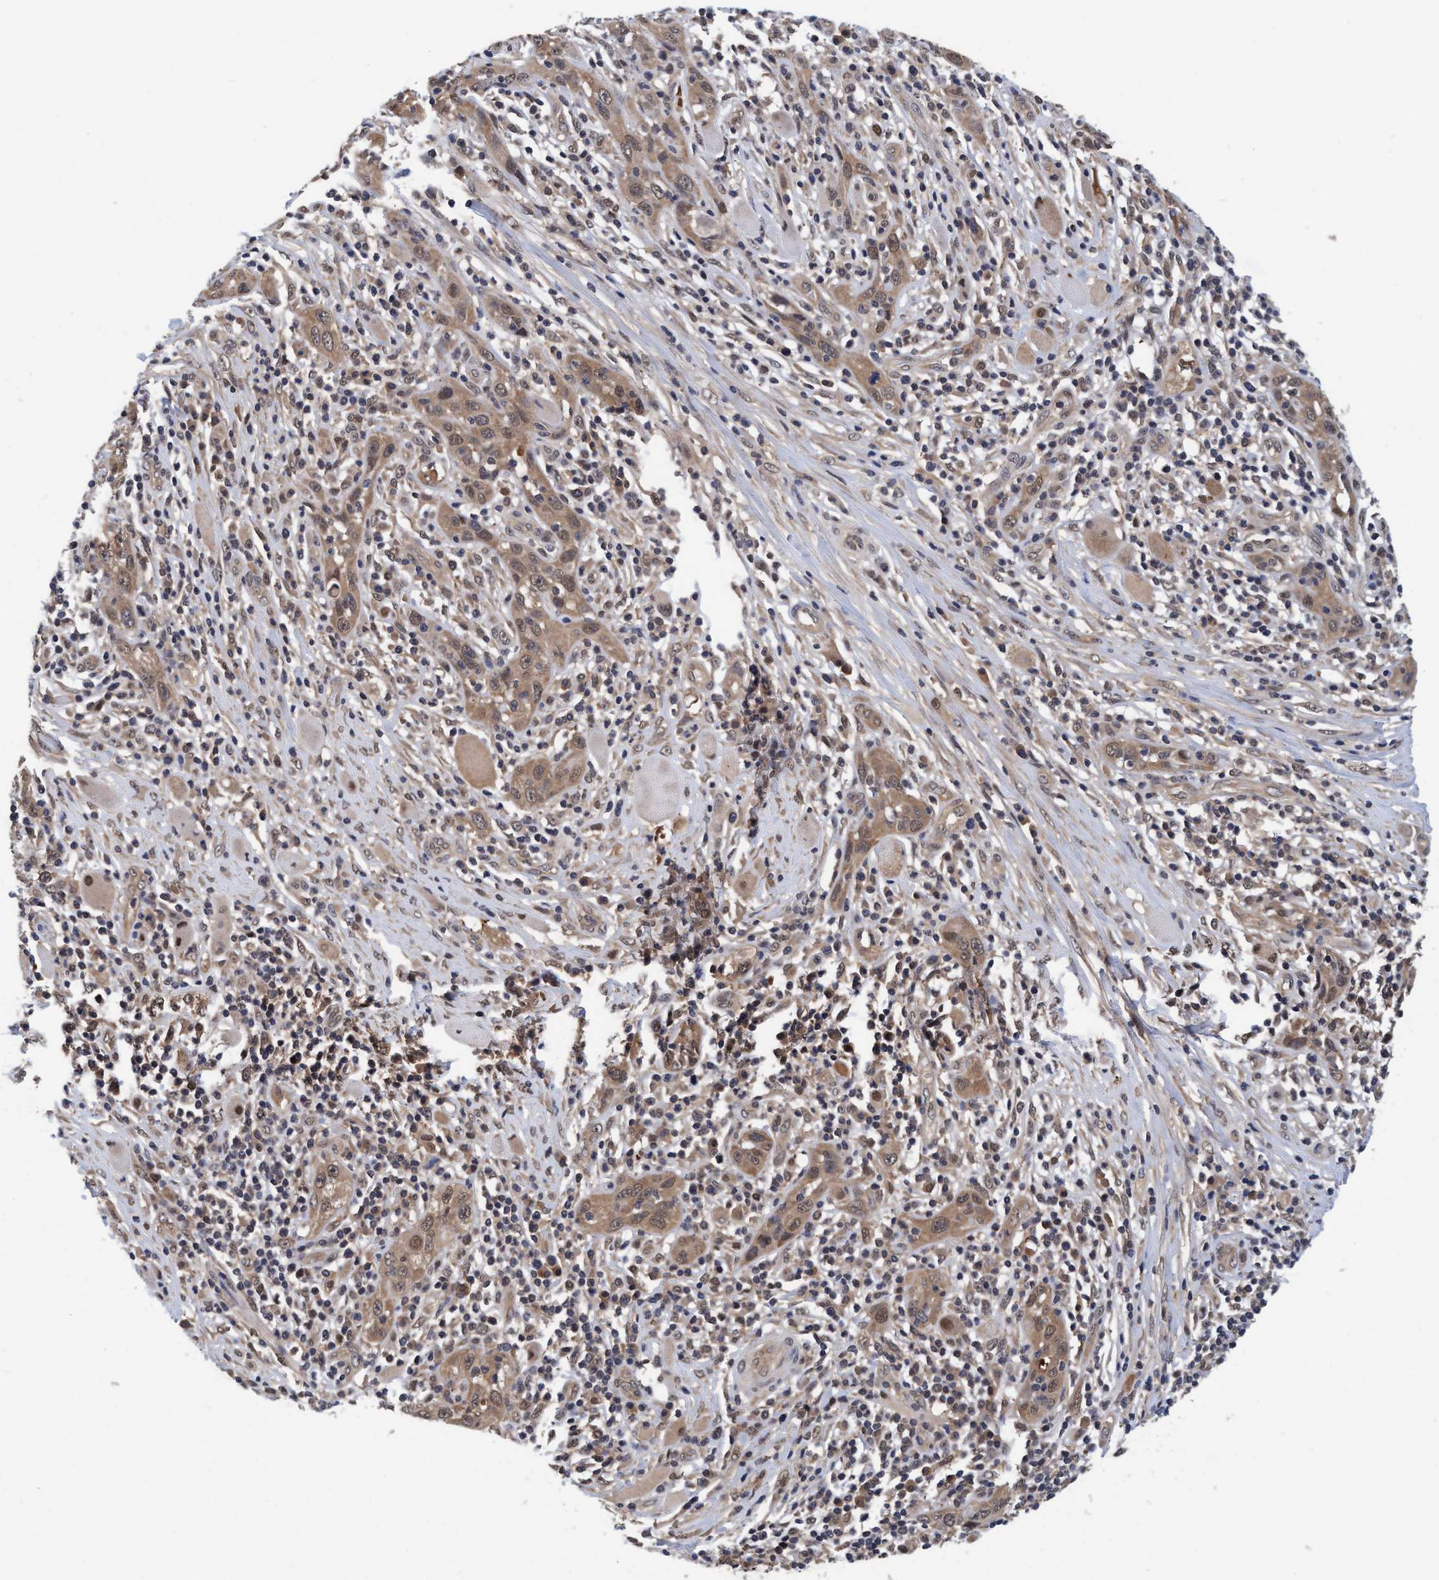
{"staining": {"intensity": "weak", "quantity": ">75%", "location": "cytoplasmic/membranous,nuclear"}, "tissue": "skin cancer", "cell_type": "Tumor cells", "image_type": "cancer", "snomed": [{"axis": "morphology", "description": "Squamous cell carcinoma, NOS"}, {"axis": "topography", "description": "Skin"}], "caption": "Skin squamous cell carcinoma was stained to show a protein in brown. There is low levels of weak cytoplasmic/membranous and nuclear positivity in approximately >75% of tumor cells.", "gene": "PSMD12", "patient": {"sex": "female", "age": 88}}